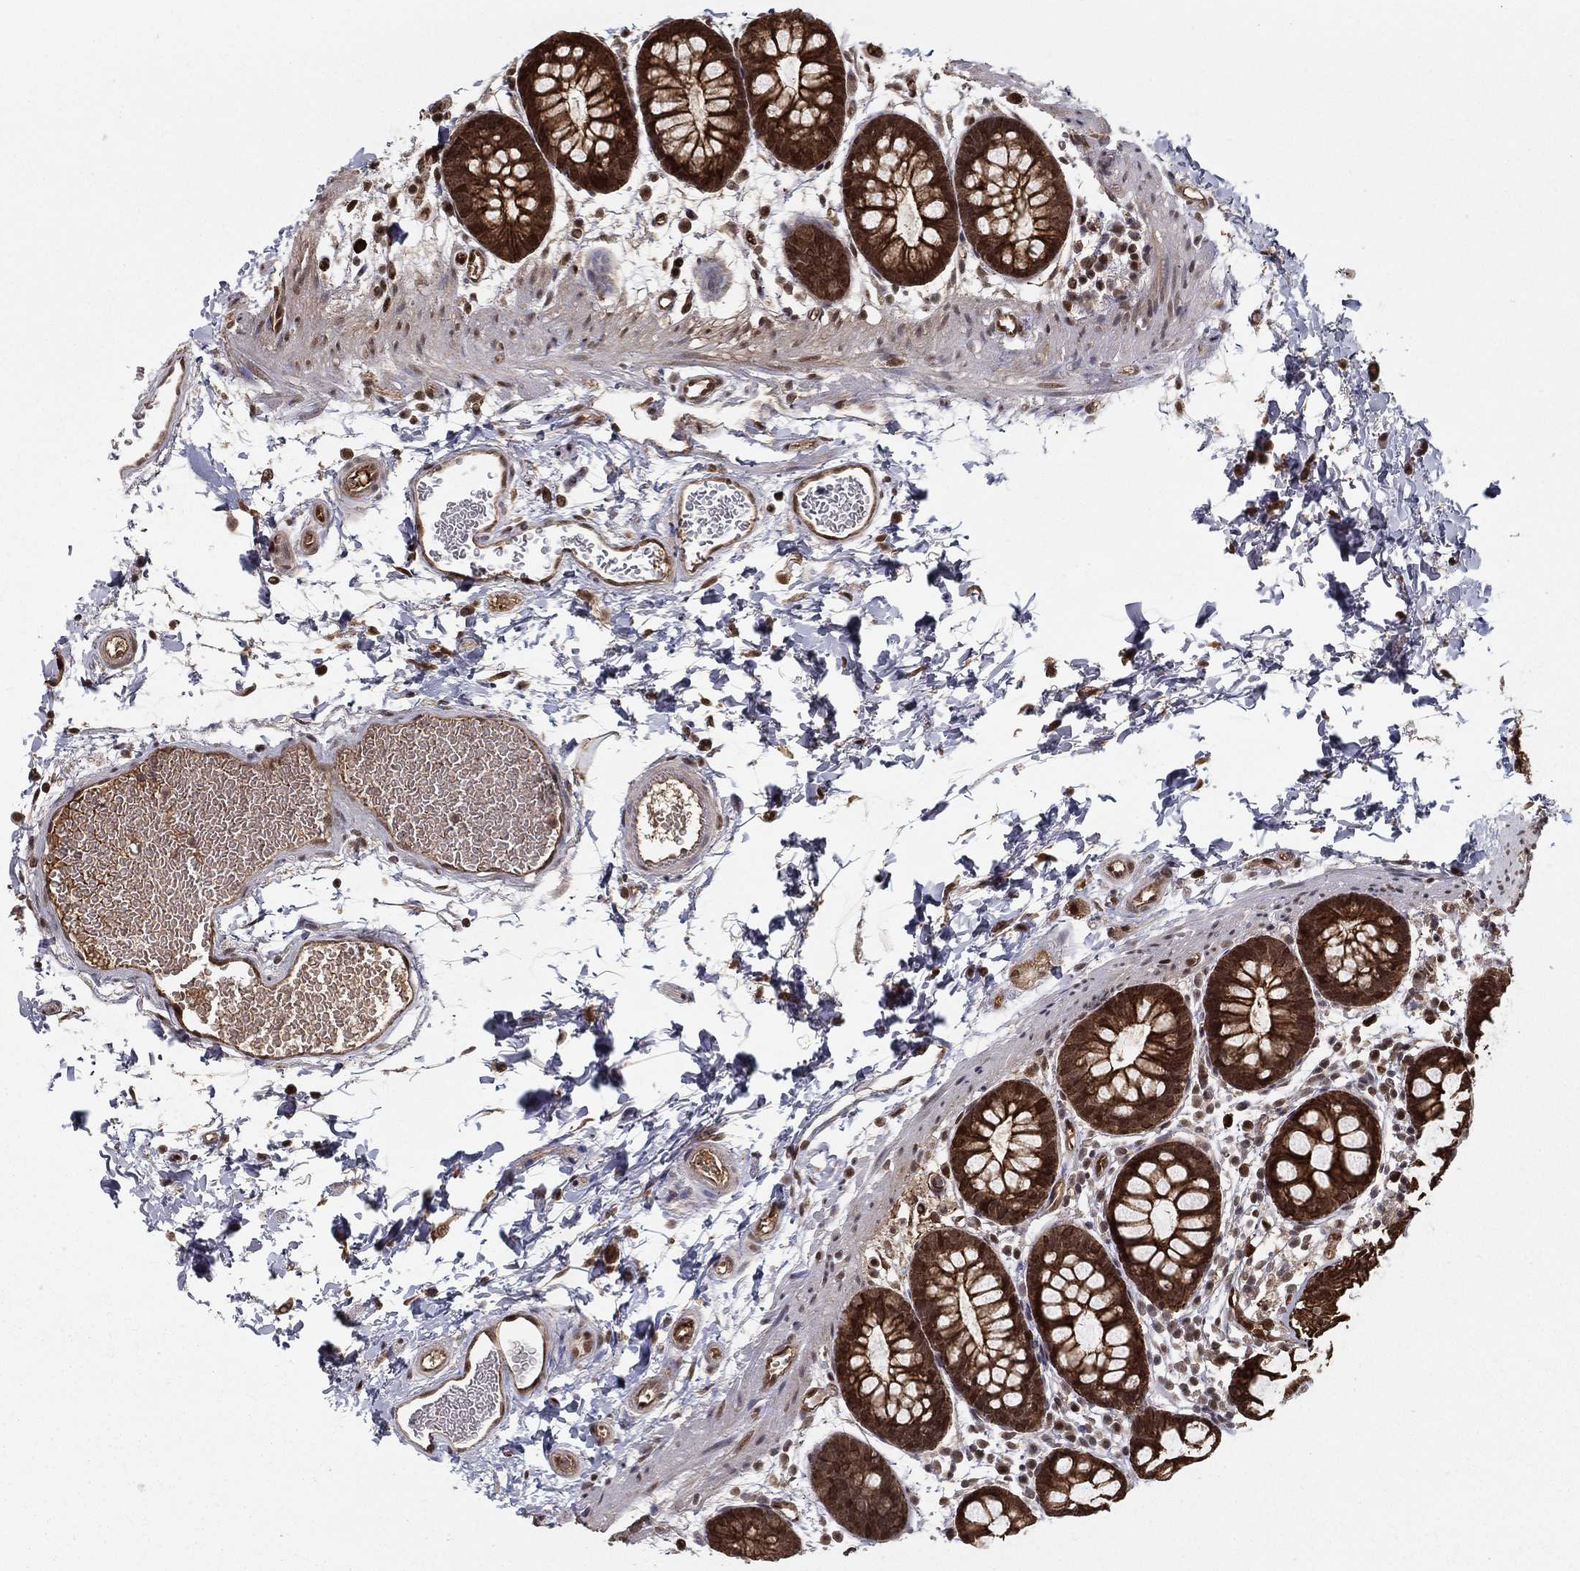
{"staining": {"intensity": "strong", "quantity": ">75%", "location": "cytoplasmic/membranous"}, "tissue": "rectum", "cell_type": "Glandular cells", "image_type": "normal", "snomed": [{"axis": "morphology", "description": "Normal tissue, NOS"}, {"axis": "topography", "description": "Rectum"}], "caption": "Immunohistochemistry image of normal rectum stained for a protein (brown), which demonstrates high levels of strong cytoplasmic/membranous positivity in about >75% of glandular cells.", "gene": "SLC6A6", "patient": {"sex": "male", "age": 57}}